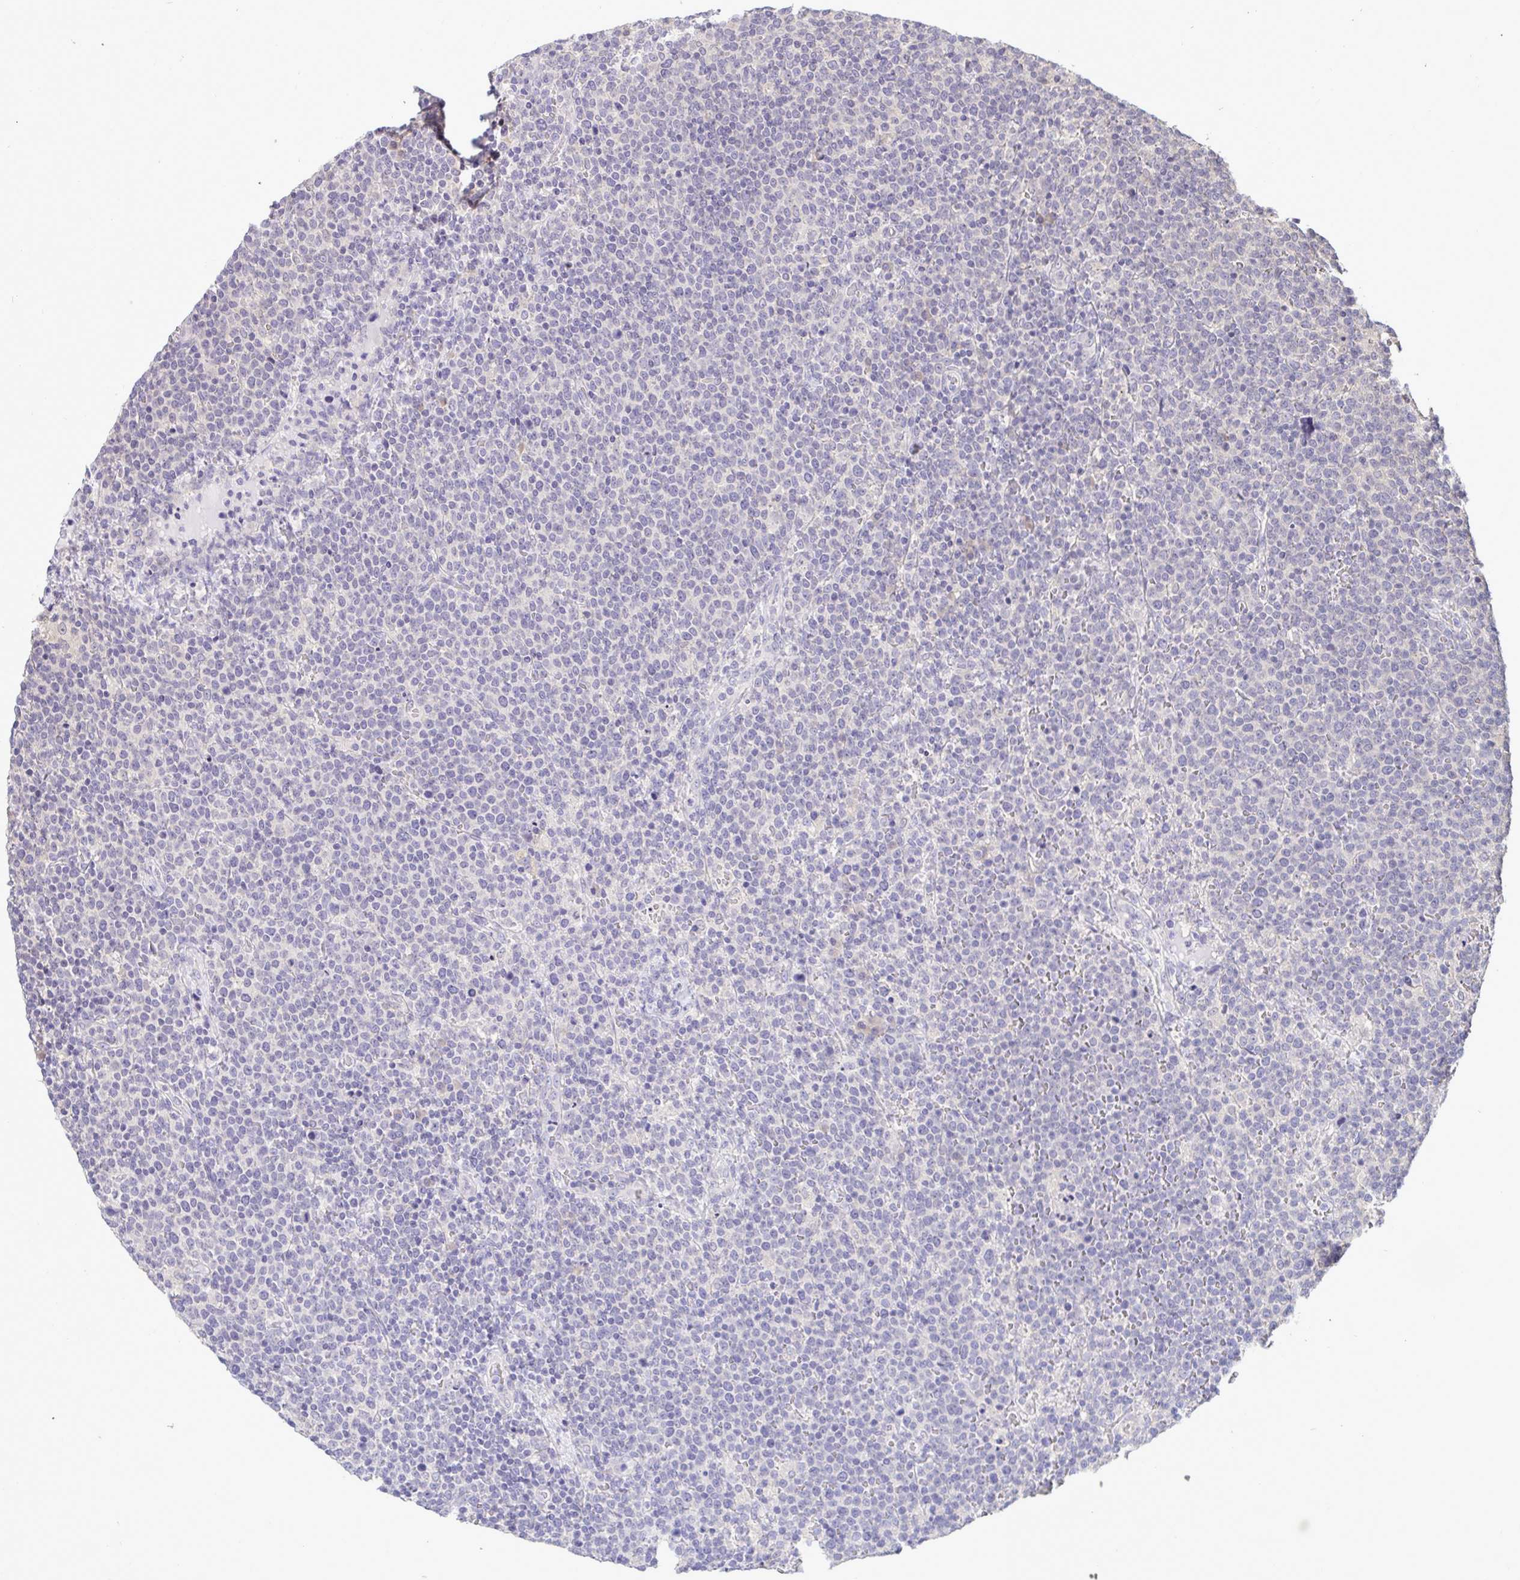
{"staining": {"intensity": "negative", "quantity": "none", "location": "none"}, "tissue": "lymphoma", "cell_type": "Tumor cells", "image_type": "cancer", "snomed": [{"axis": "morphology", "description": "Malignant lymphoma, non-Hodgkin's type, High grade"}, {"axis": "topography", "description": "Lymph node"}], "caption": "An image of lymphoma stained for a protein reveals no brown staining in tumor cells. (IHC, brightfield microscopy, high magnification).", "gene": "TMEM41A", "patient": {"sex": "male", "age": 61}}